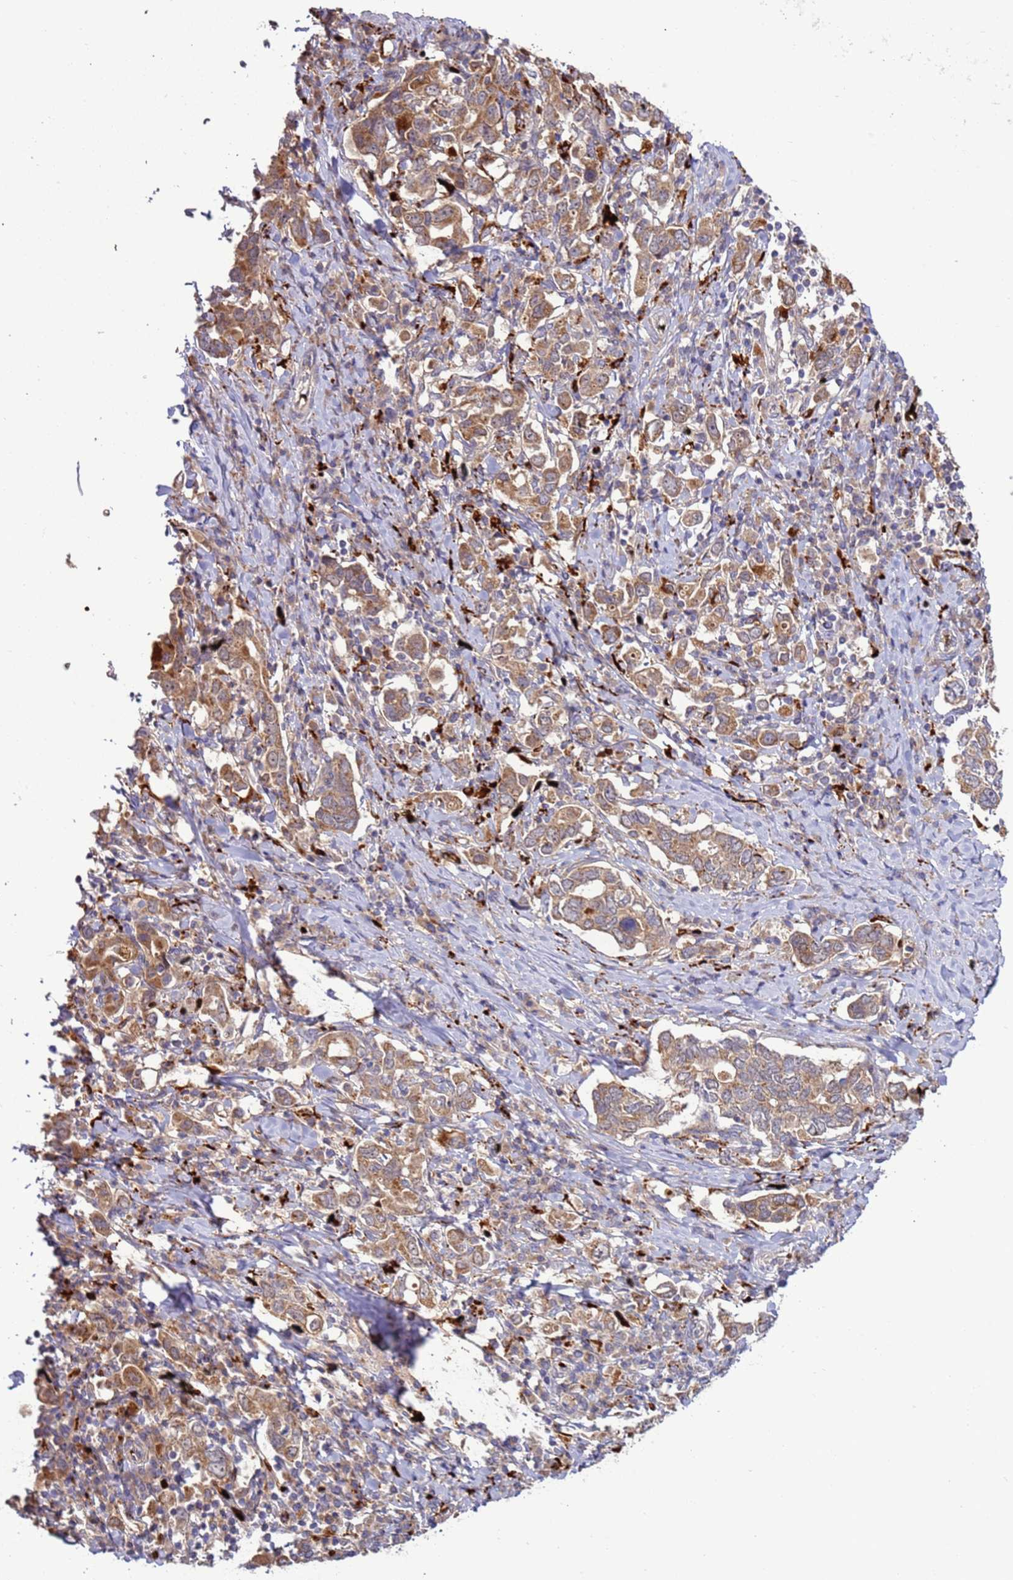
{"staining": {"intensity": "moderate", "quantity": ">75%", "location": "cytoplasmic/membranous"}, "tissue": "stomach cancer", "cell_type": "Tumor cells", "image_type": "cancer", "snomed": [{"axis": "morphology", "description": "Adenocarcinoma, NOS"}, {"axis": "topography", "description": "Stomach, upper"}, {"axis": "topography", "description": "Stomach"}], "caption": "Adenocarcinoma (stomach) stained with a protein marker demonstrates moderate staining in tumor cells.", "gene": "VPS36", "patient": {"sex": "male", "age": 62}}